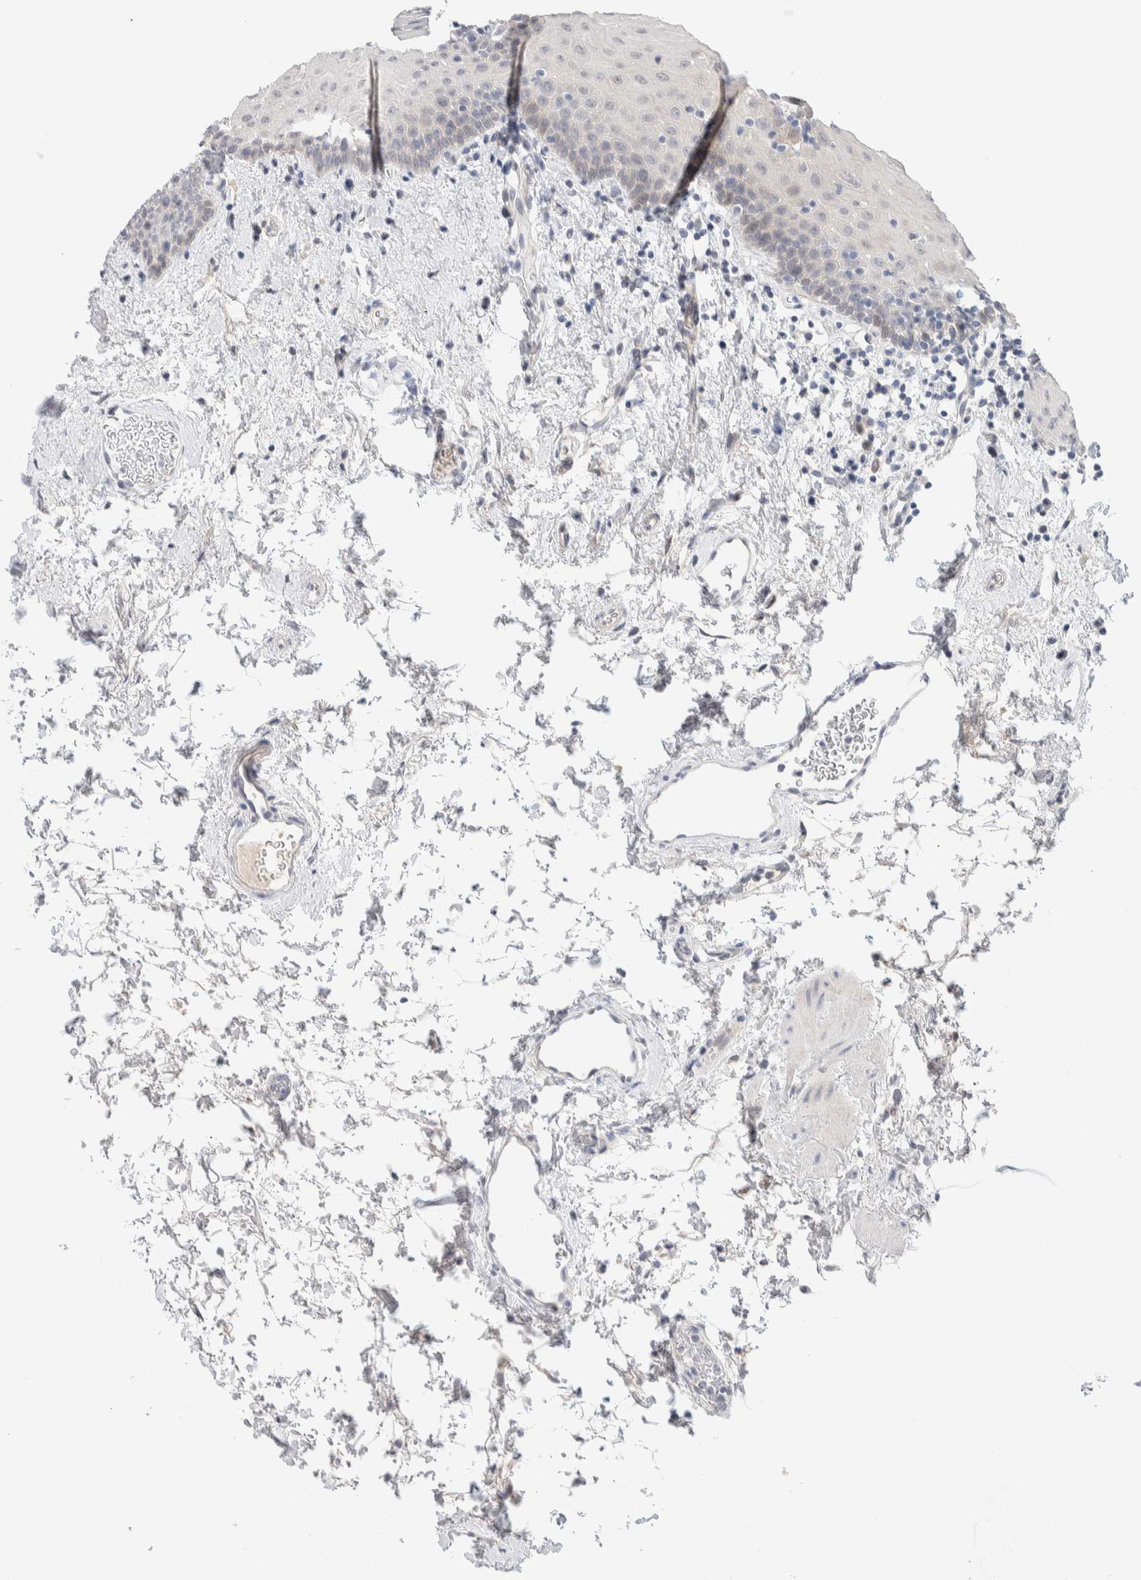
{"staining": {"intensity": "negative", "quantity": "none", "location": "none"}, "tissue": "oral mucosa", "cell_type": "Squamous epithelial cells", "image_type": "normal", "snomed": [{"axis": "morphology", "description": "Normal tissue, NOS"}, {"axis": "topography", "description": "Oral tissue"}], "caption": "Micrograph shows no protein staining in squamous epithelial cells of unremarkable oral mucosa.", "gene": "DNAJB6", "patient": {"sex": "male", "age": 66}}